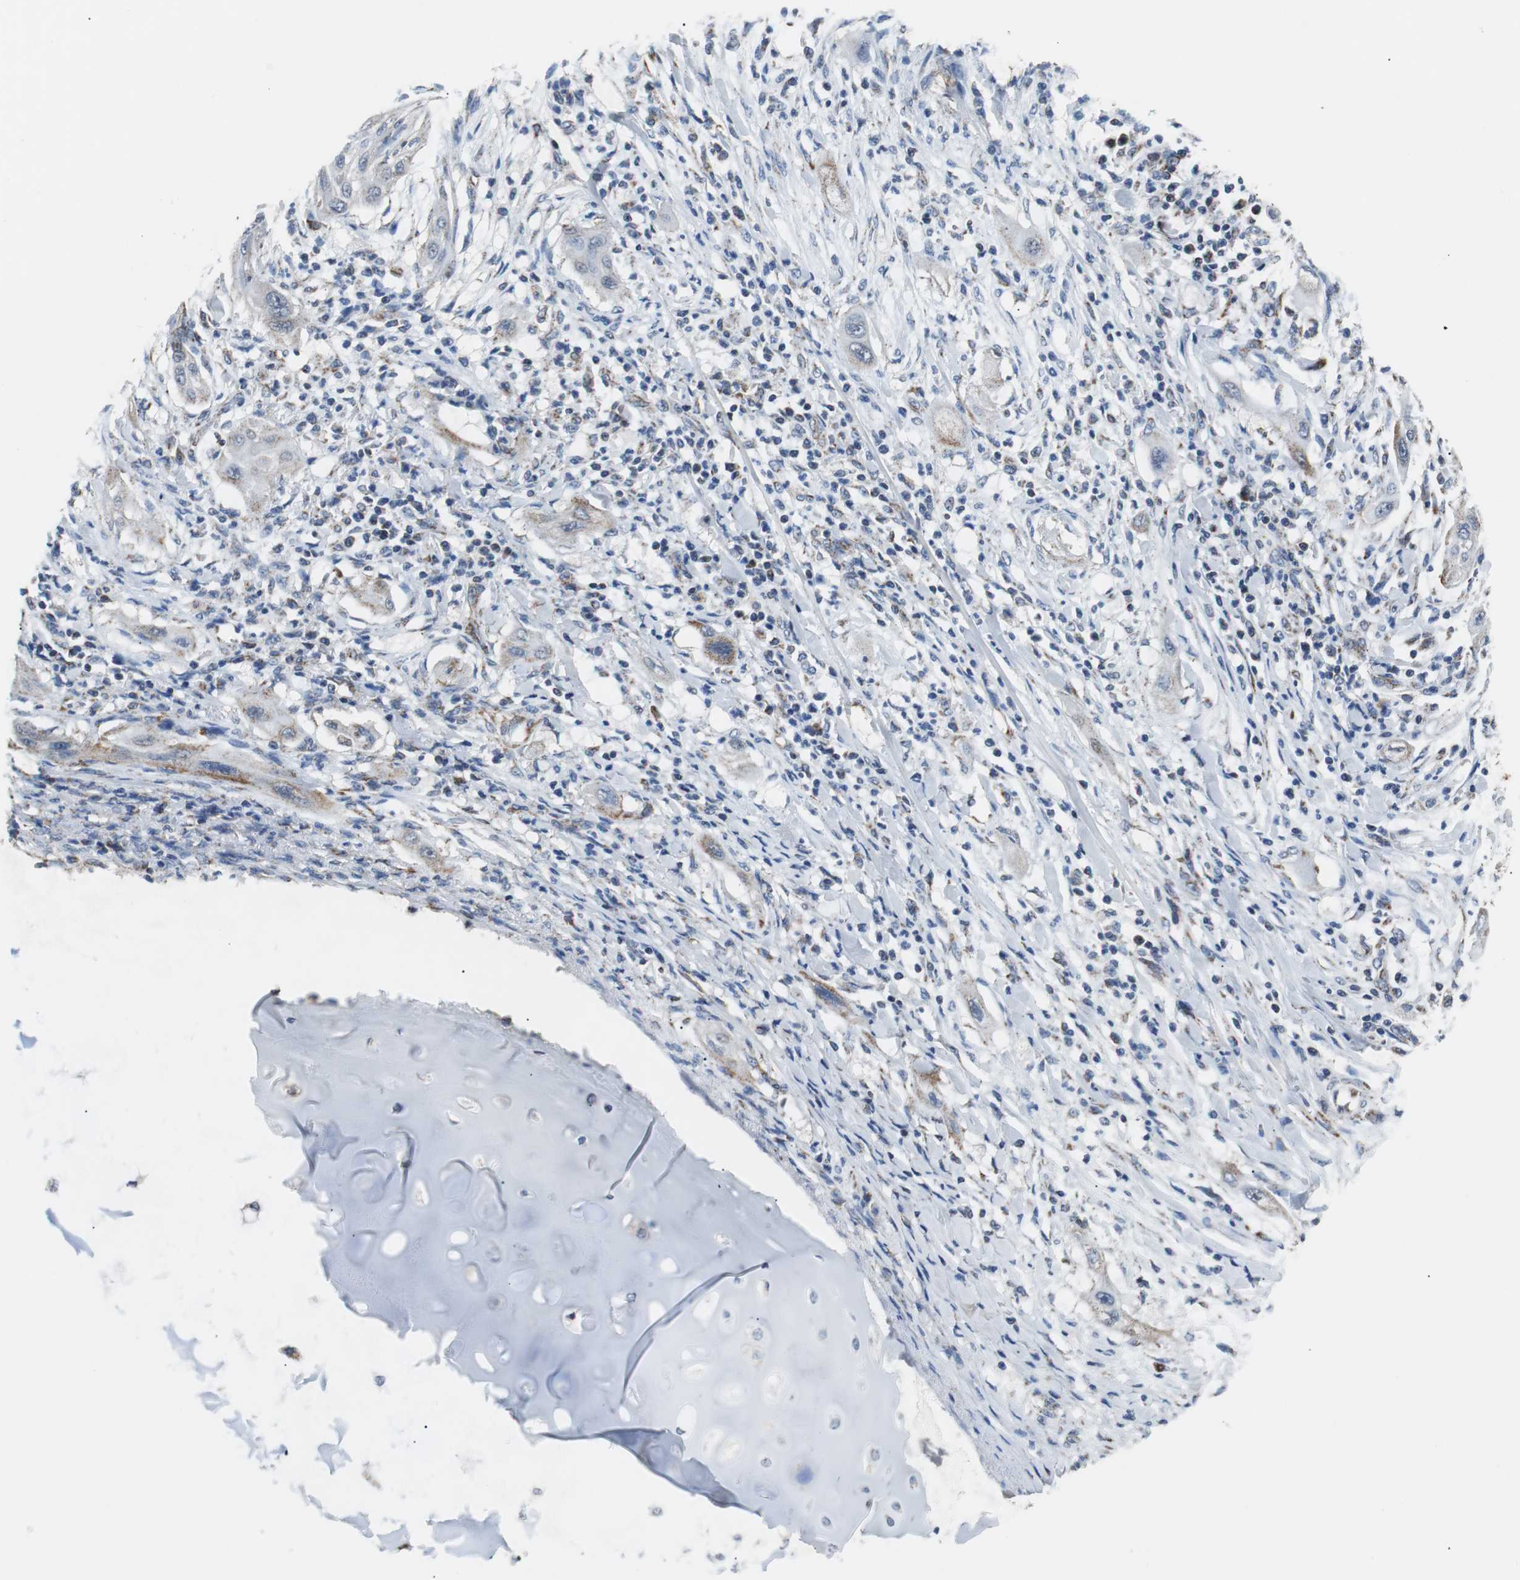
{"staining": {"intensity": "moderate", "quantity": "<25%", "location": "cytoplasmic/membranous"}, "tissue": "lung cancer", "cell_type": "Tumor cells", "image_type": "cancer", "snomed": [{"axis": "morphology", "description": "Squamous cell carcinoma, NOS"}, {"axis": "topography", "description": "Lung"}], "caption": "Immunohistochemical staining of human squamous cell carcinoma (lung) displays low levels of moderate cytoplasmic/membranous expression in about <25% of tumor cells. The staining was performed using DAB (3,3'-diaminobenzidine) to visualize the protein expression in brown, while the nuclei were stained in blue with hematoxylin (Magnification: 20x).", "gene": "PITRM1", "patient": {"sex": "female", "age": 47}}